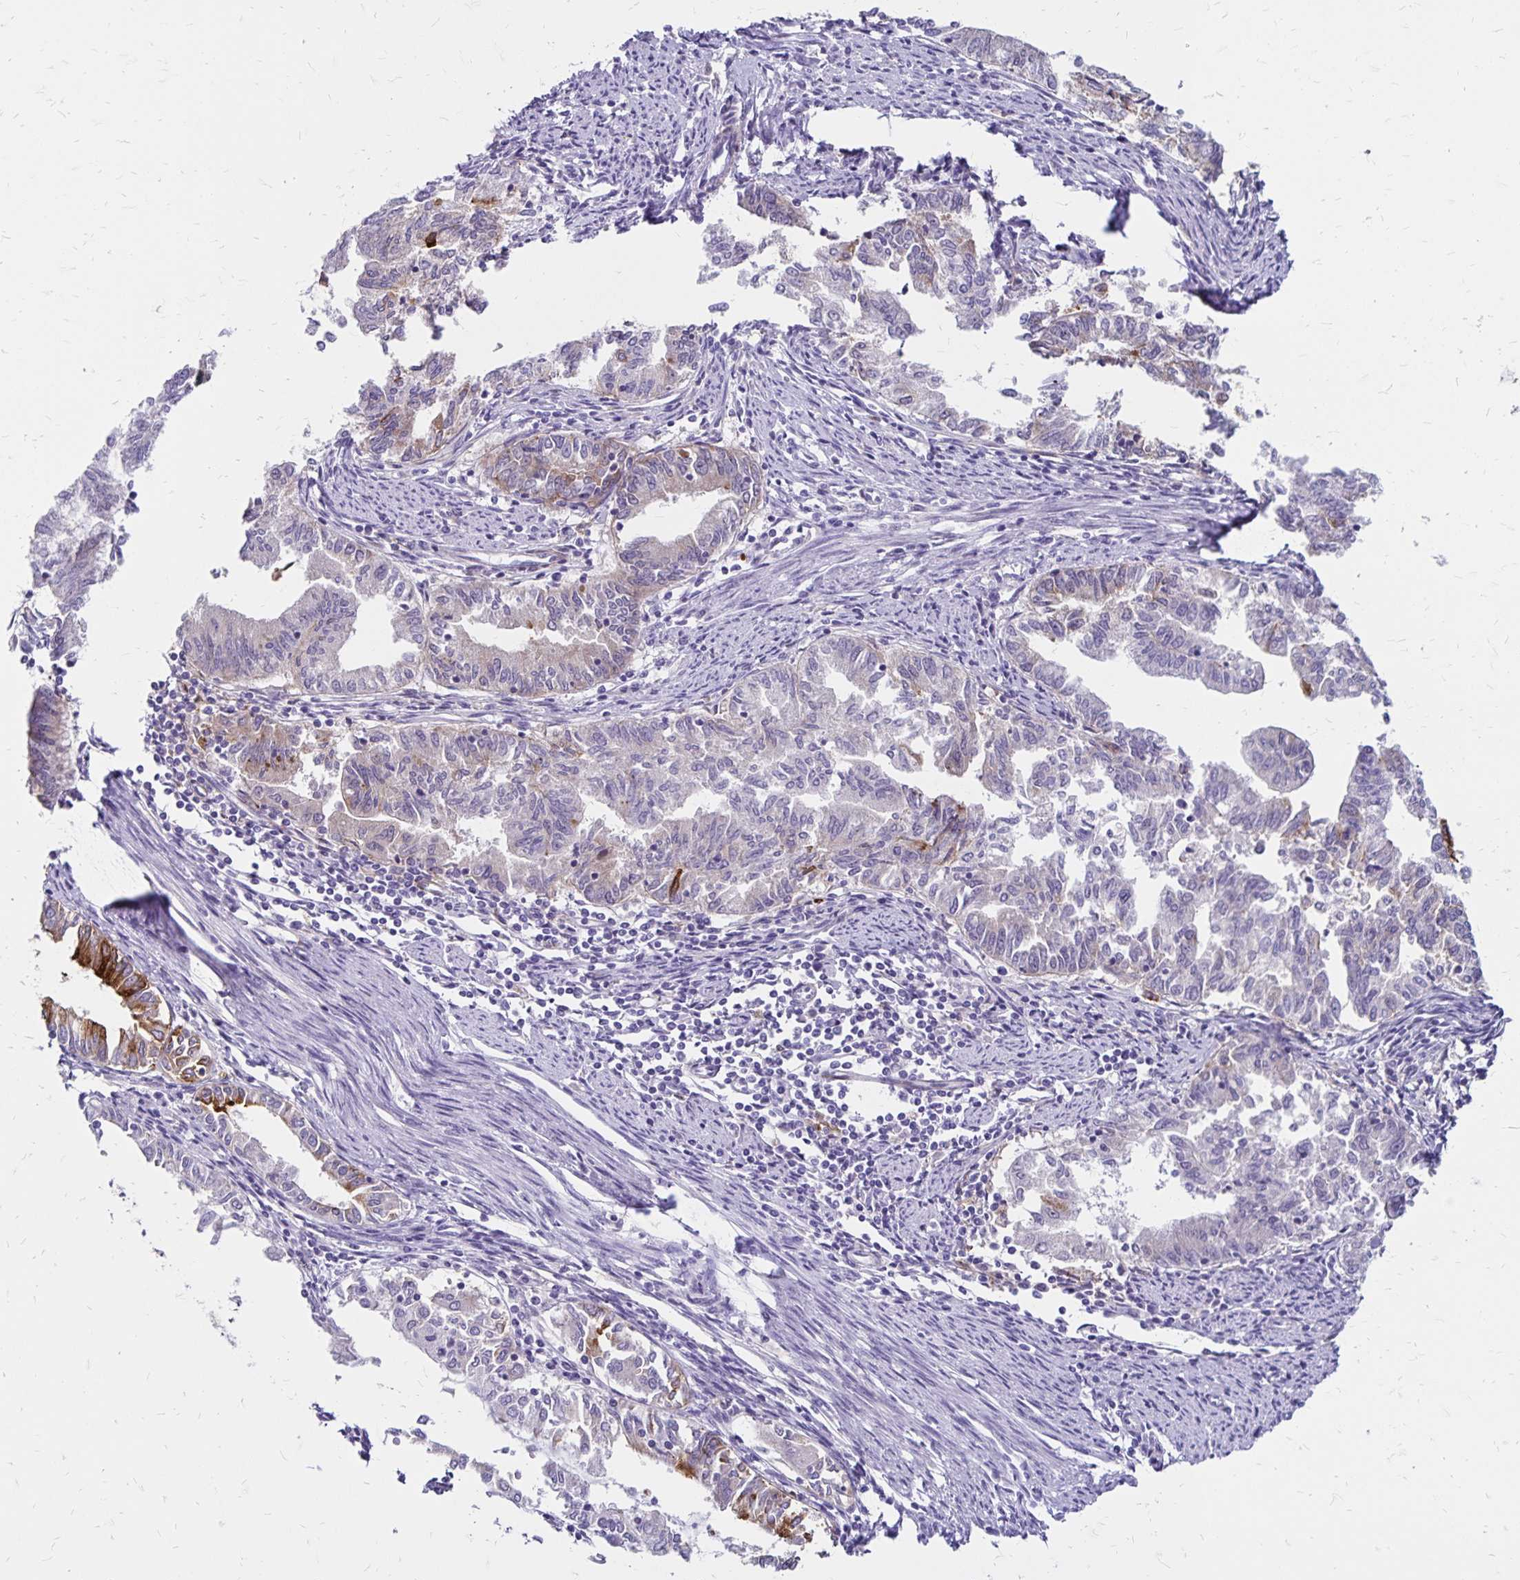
{"staining": {"intensity": "moderate", "quantity": "<25%", "location": "cytoplasmic/membranous"}, "tissue": "endometrial cancer", "cell_type": "Tumor cells", "image_type": "cancer", "snomed": [{"axis": "morphology", "description": "Adenocarcinoma, NOS"}, {"axis": "topography", "description": "Endometrium"}], "caption": "The immunohistochemical stain highlights moderate cytoplasmic/membranous positivity in tumor cells of endometrial adenocarcinoma tissue.", "gene": "TNS3", "patient": {"sex": "female", "age": 79}}